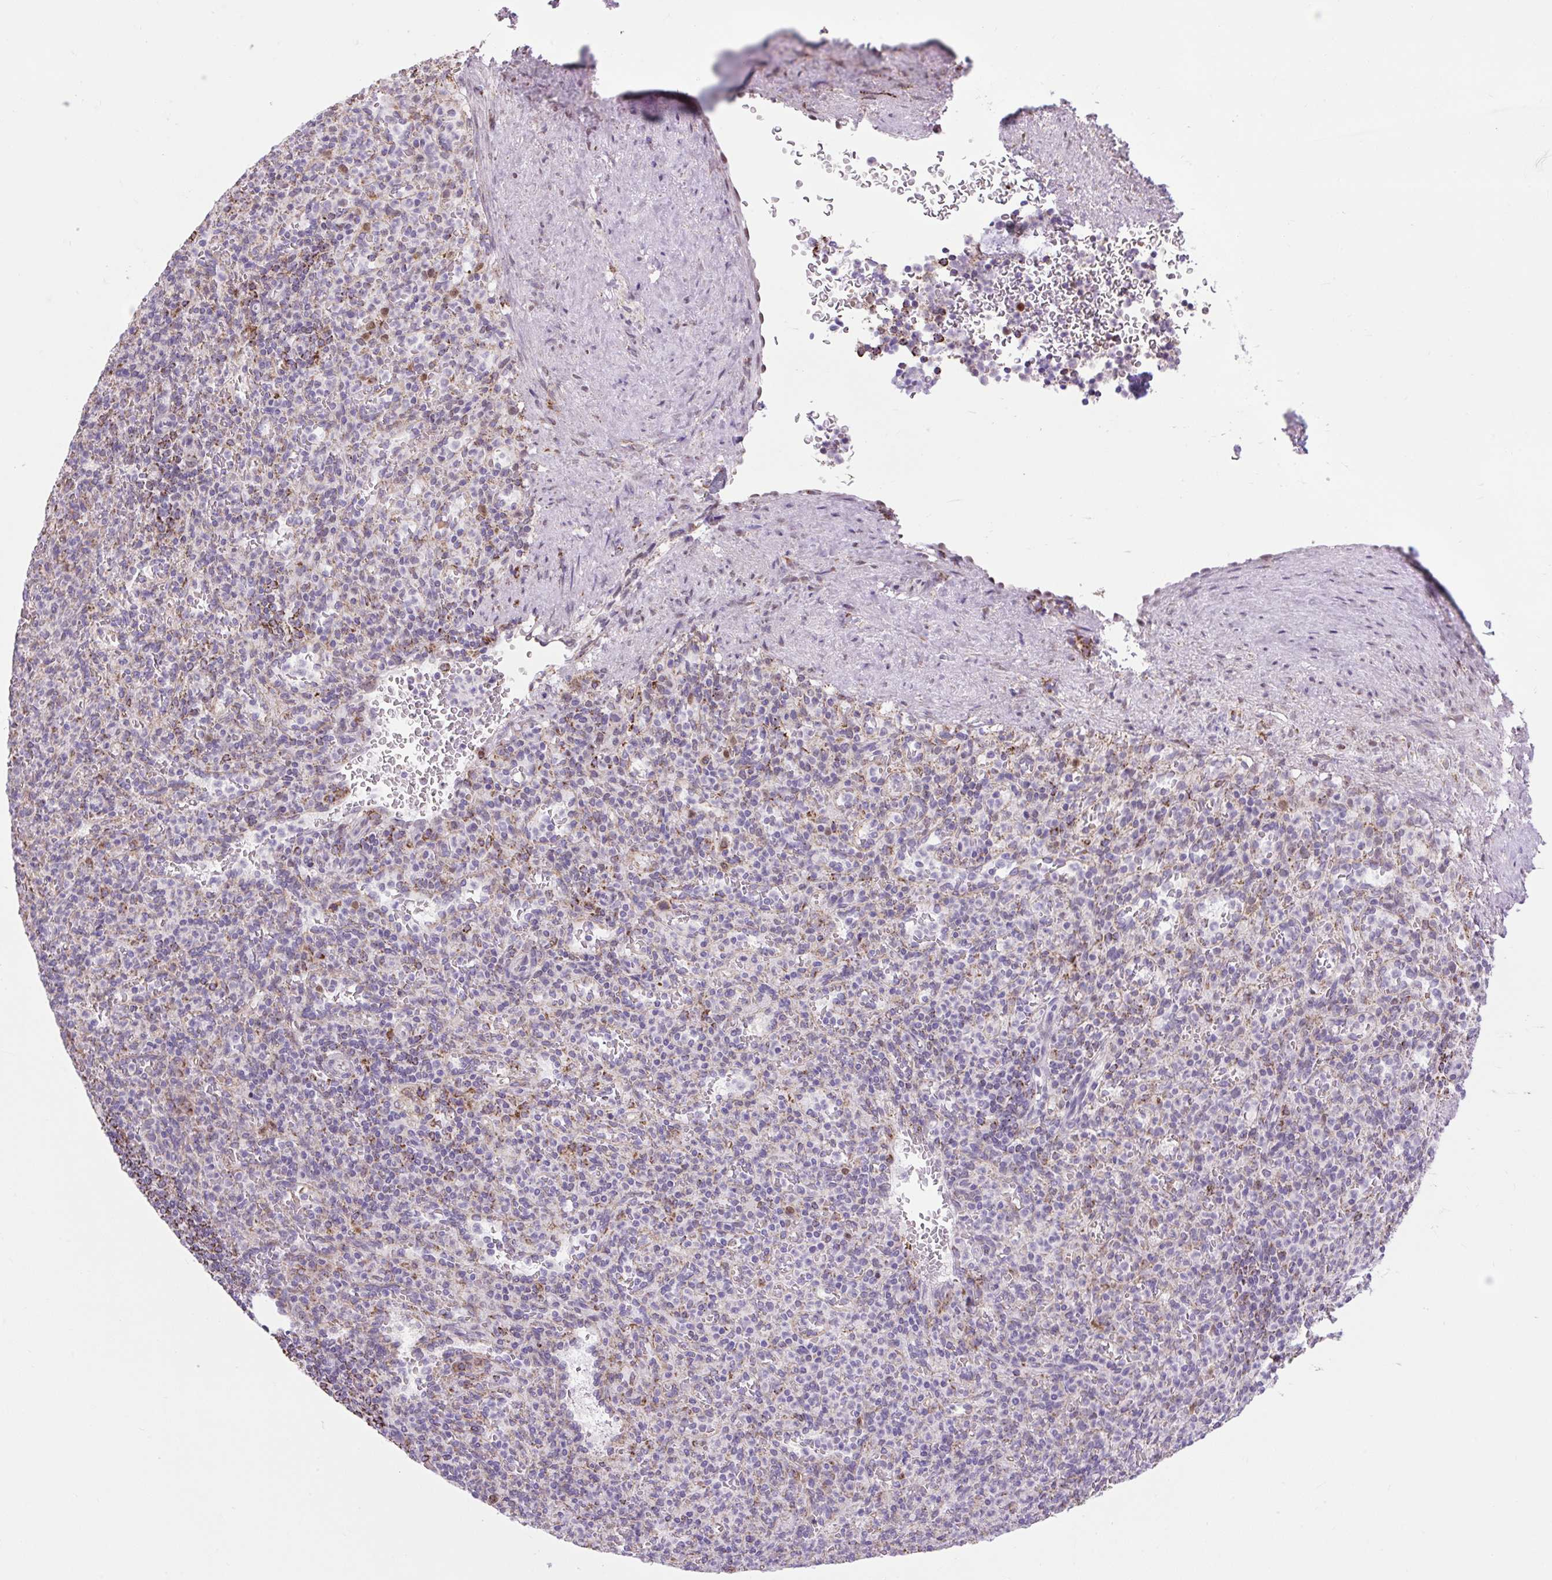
{"staining": {"intensity": "strong", "quantity": "<25%", "location": "cytoplasmic/membranous"}, "tissue": "spleen", "cell_type": "Cells in red pulp", "image_type": "normal", "snomed": [{"axis": "morphology", "description": "Normal tissue, NOS"}, {"axis": "topography", "description": "Spleen"}], "caption": "Spleen was stained to show a protein in brown. There is medium levels of strong cytoplasmic/membranous positivity in about <25% of cells in red pulp. (DAB (3,3'-diaminobenzidine) IHC, brown staining for protein, blue staining for nuclei).", "gene": "SCO2", "patient": {"sex": "female", "age": 74}}